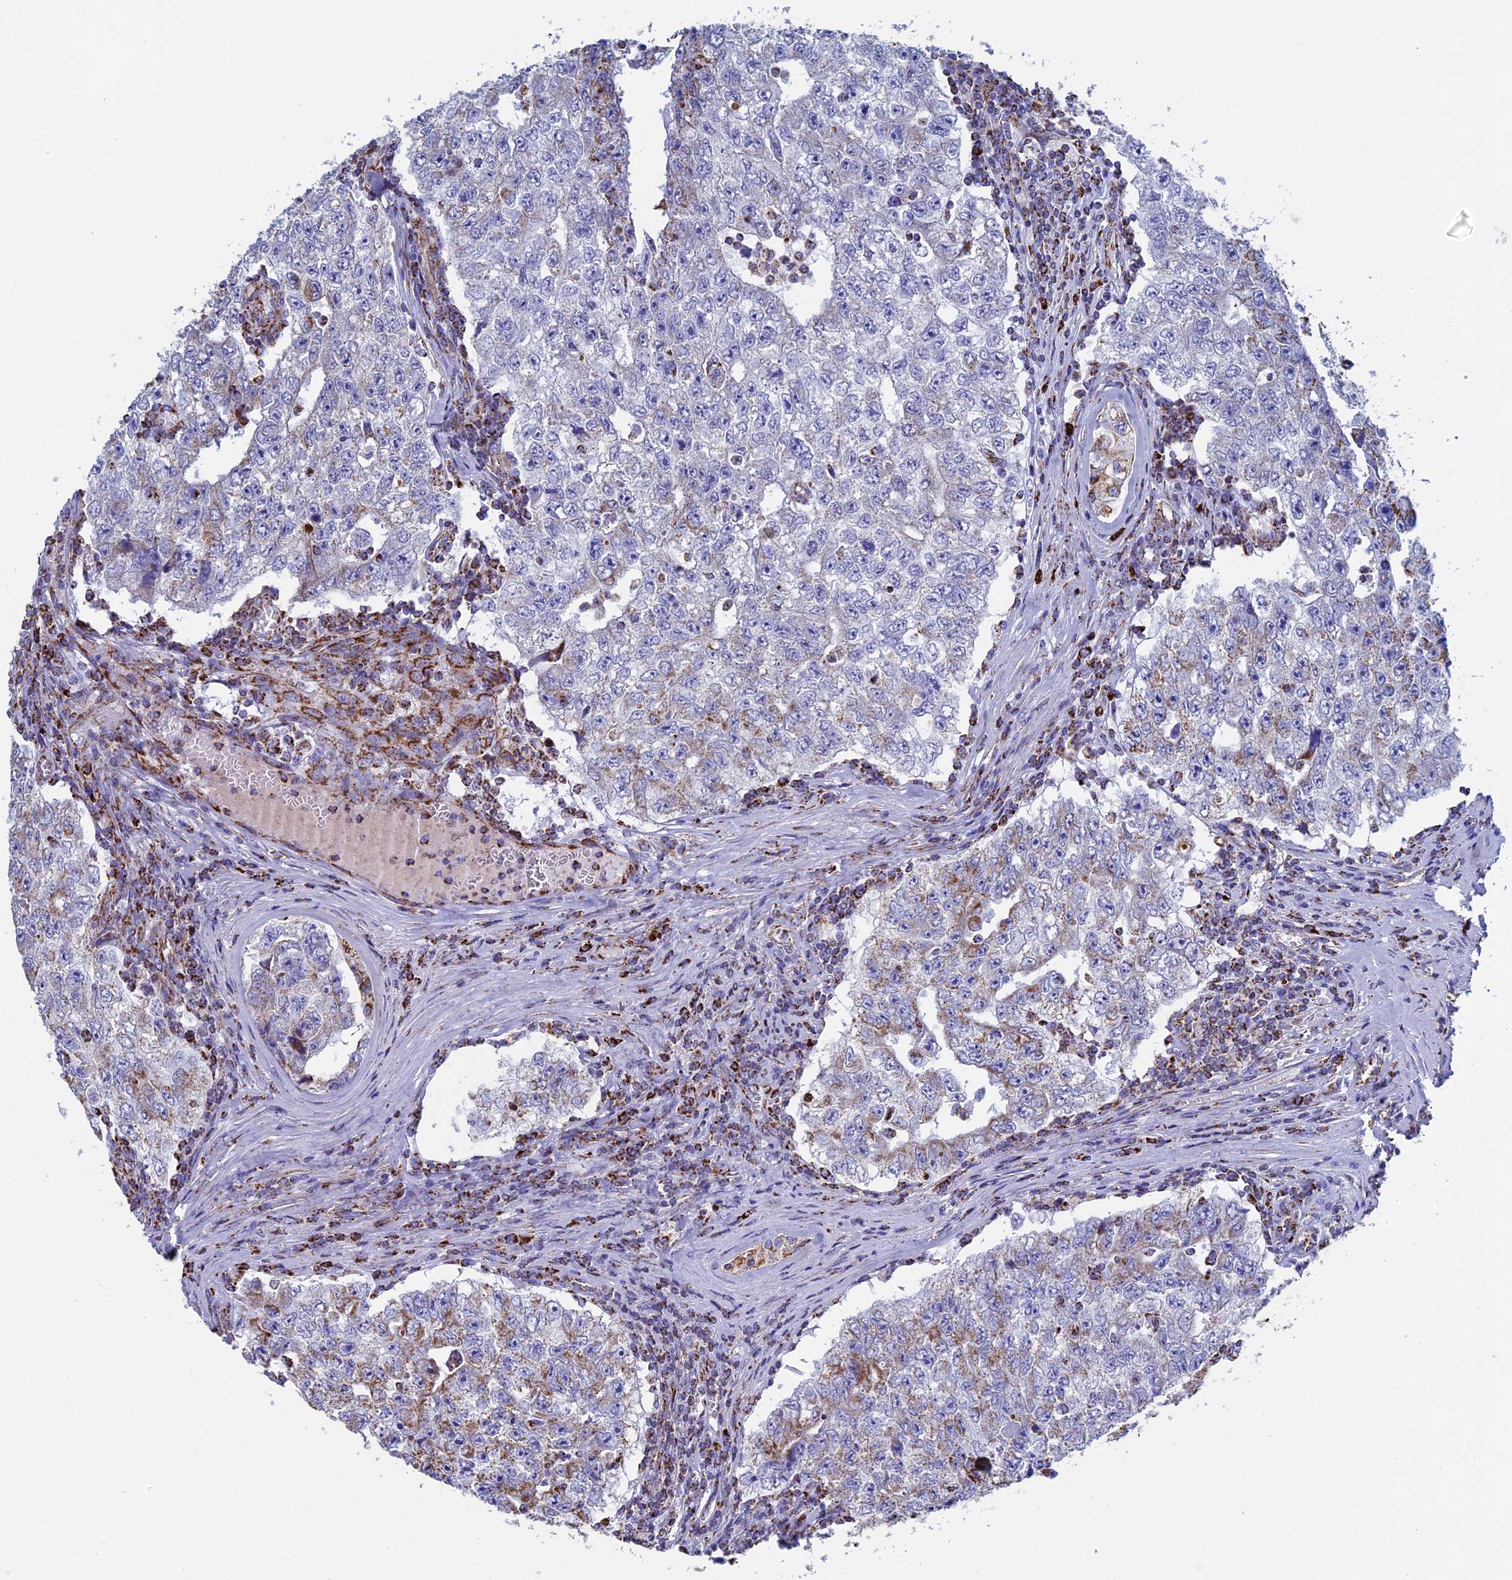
{"staining": {"intensity": "moderate", "quantity": "25%-75%", "location": "cytoplasmic/membranous"}, "tissue": "testis cancer", "cell_type": "Tumor cells", "image_type": "cancer", "snomed": [{"axis": "morphology", "description": "Carcinoma, Embryonal, NOS"}, {"axis": "topography", "description": "Testis"}], "caption": "Protein expression analysis of human testis embryonal carcinoma reveals moderate cytoplasmic/membranous expression in approximately 25%-75% of tumor cells.", "gene": "UQCRFS1", "patient": {"sex": "male", "age": 17}}